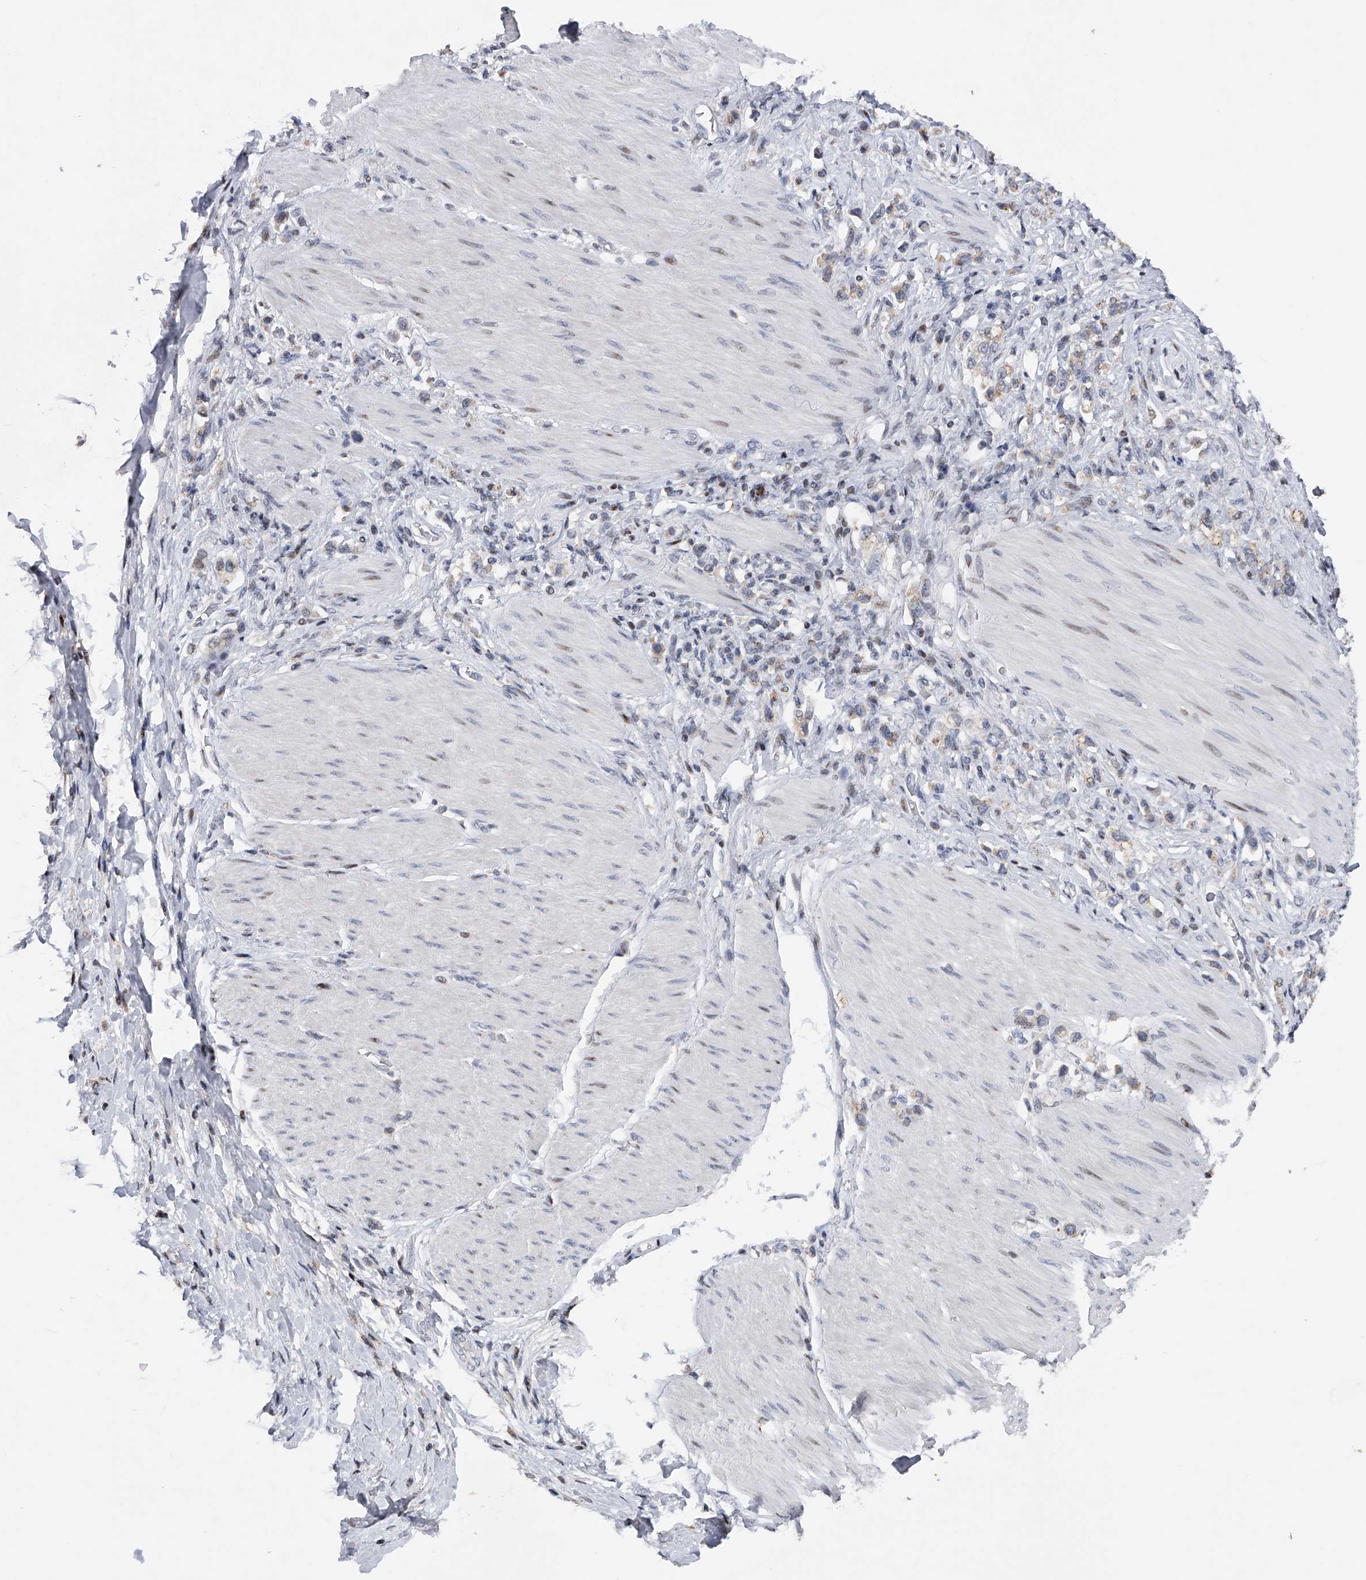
{"staining": {"intensity": "negative", "quantity": "none", "location": "none"}, "tissue": "stomach cancer", "cell_type": "Tumor cells", "image_type": "cancer", "snomed": [{"axis": "morphology", "description": "Adenocarcinoma, NOS"}, {"axis": "topography", "description": "Stomach"}], "caption": "This is an immunohistochemistry (IHC) histopathology image of adenocarcinoma (stomach). There is no positivity in tumor cells.", "gene": "RWDD2A", "patient": {"sex": "female", "age": 65}}